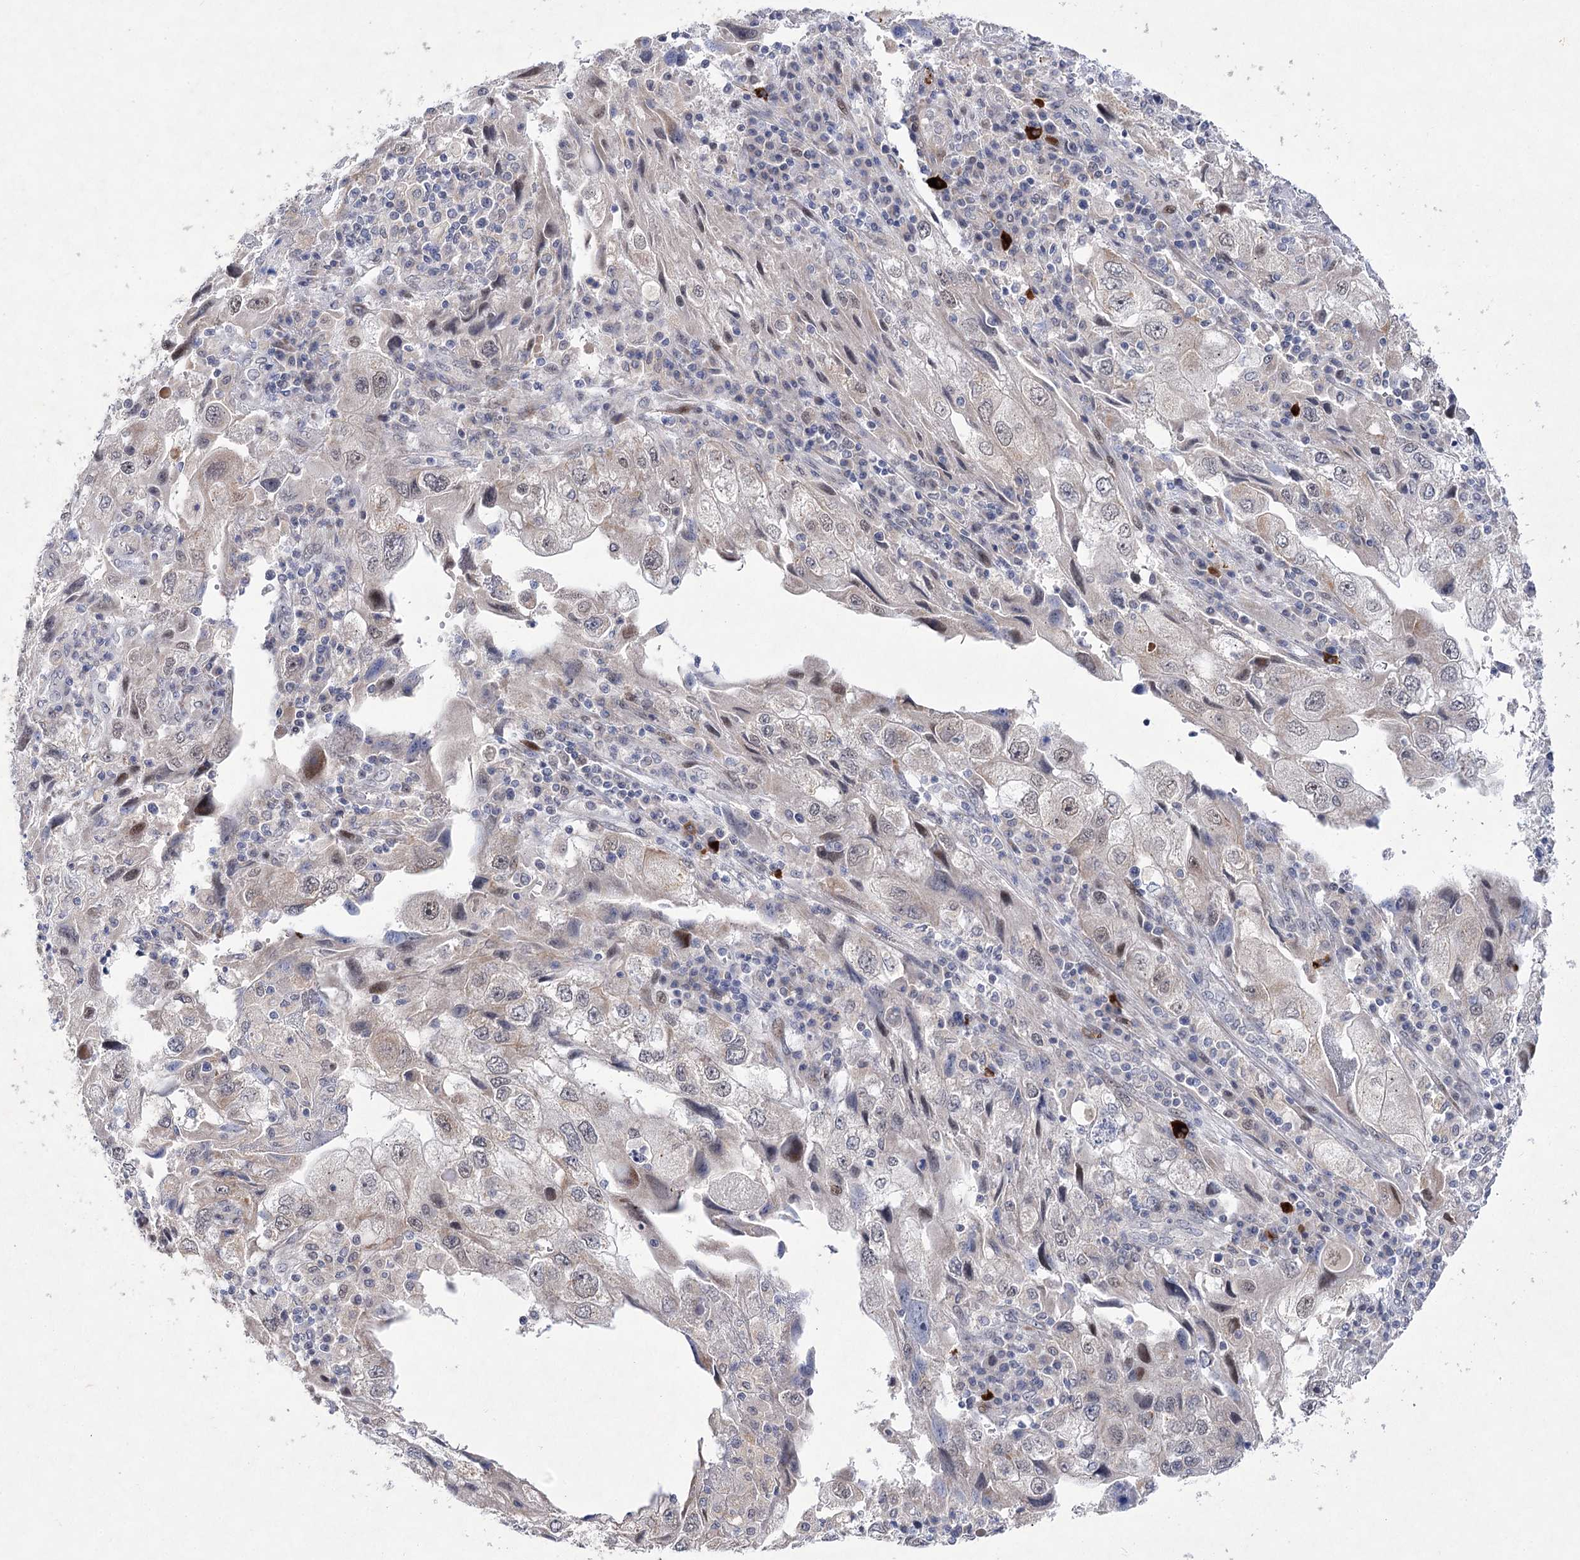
{"staining": {"intensity": "negative", "quantity": "none", "location": "none"}, "tissue": "endometrial cancer", "cell_type": "Tumor cells", "image_type": "cancer", "snomed": [{"axis": "morphology", "description": "Adenocarcinoma, NOS"}, {"axis": "topography", "description": "Endometrium"}], "caption": "The micrograph demonstrates no significant positivity in tumor cells of endometrial cancer (adenocarcinoma).", "gene": "ARHGAP32", "patient": {"sex": "female", "age": 49}}